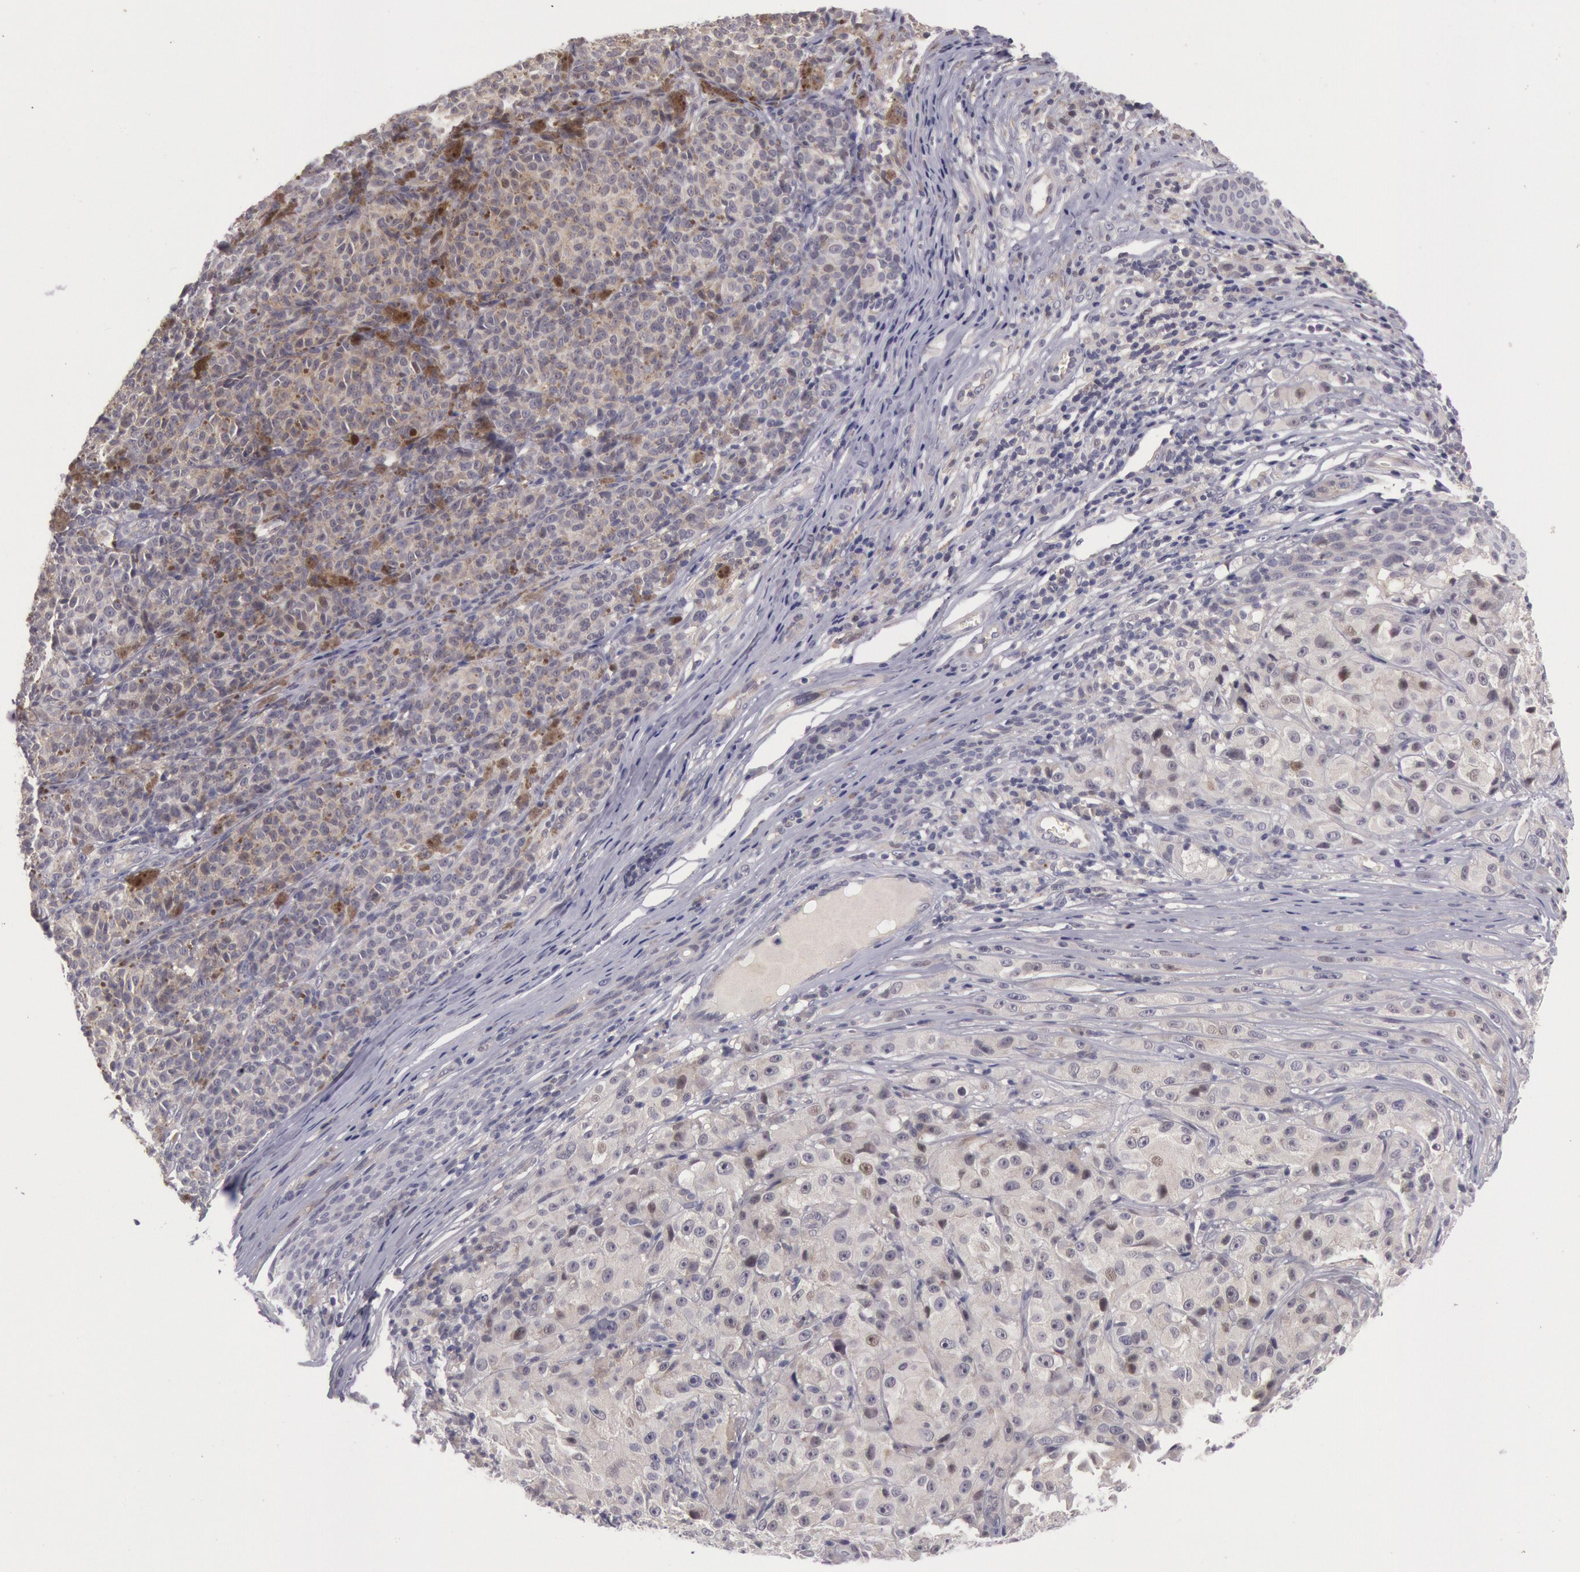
{"staining": {"intensity": "moderate", "quantity": ">75%", "location": "cytoplasmic/membranous"}, "tissue": "melanoma", "cell_type": "Tumor cells", "image_type": "cancer", "snomed": [{"axis": "morphology", "description": "Malignant melanoma, NOS"}, {"axis": "topography", "description": "Skin"}], "caption": "Immunohistochemical staining of malignant melanoma shows medium levels of moderate cytoplasmic/membranous protein staining in about >75% of tumor cells.", "gene": "TRIB2", "patient": {"sex": "male", "age": 56}}